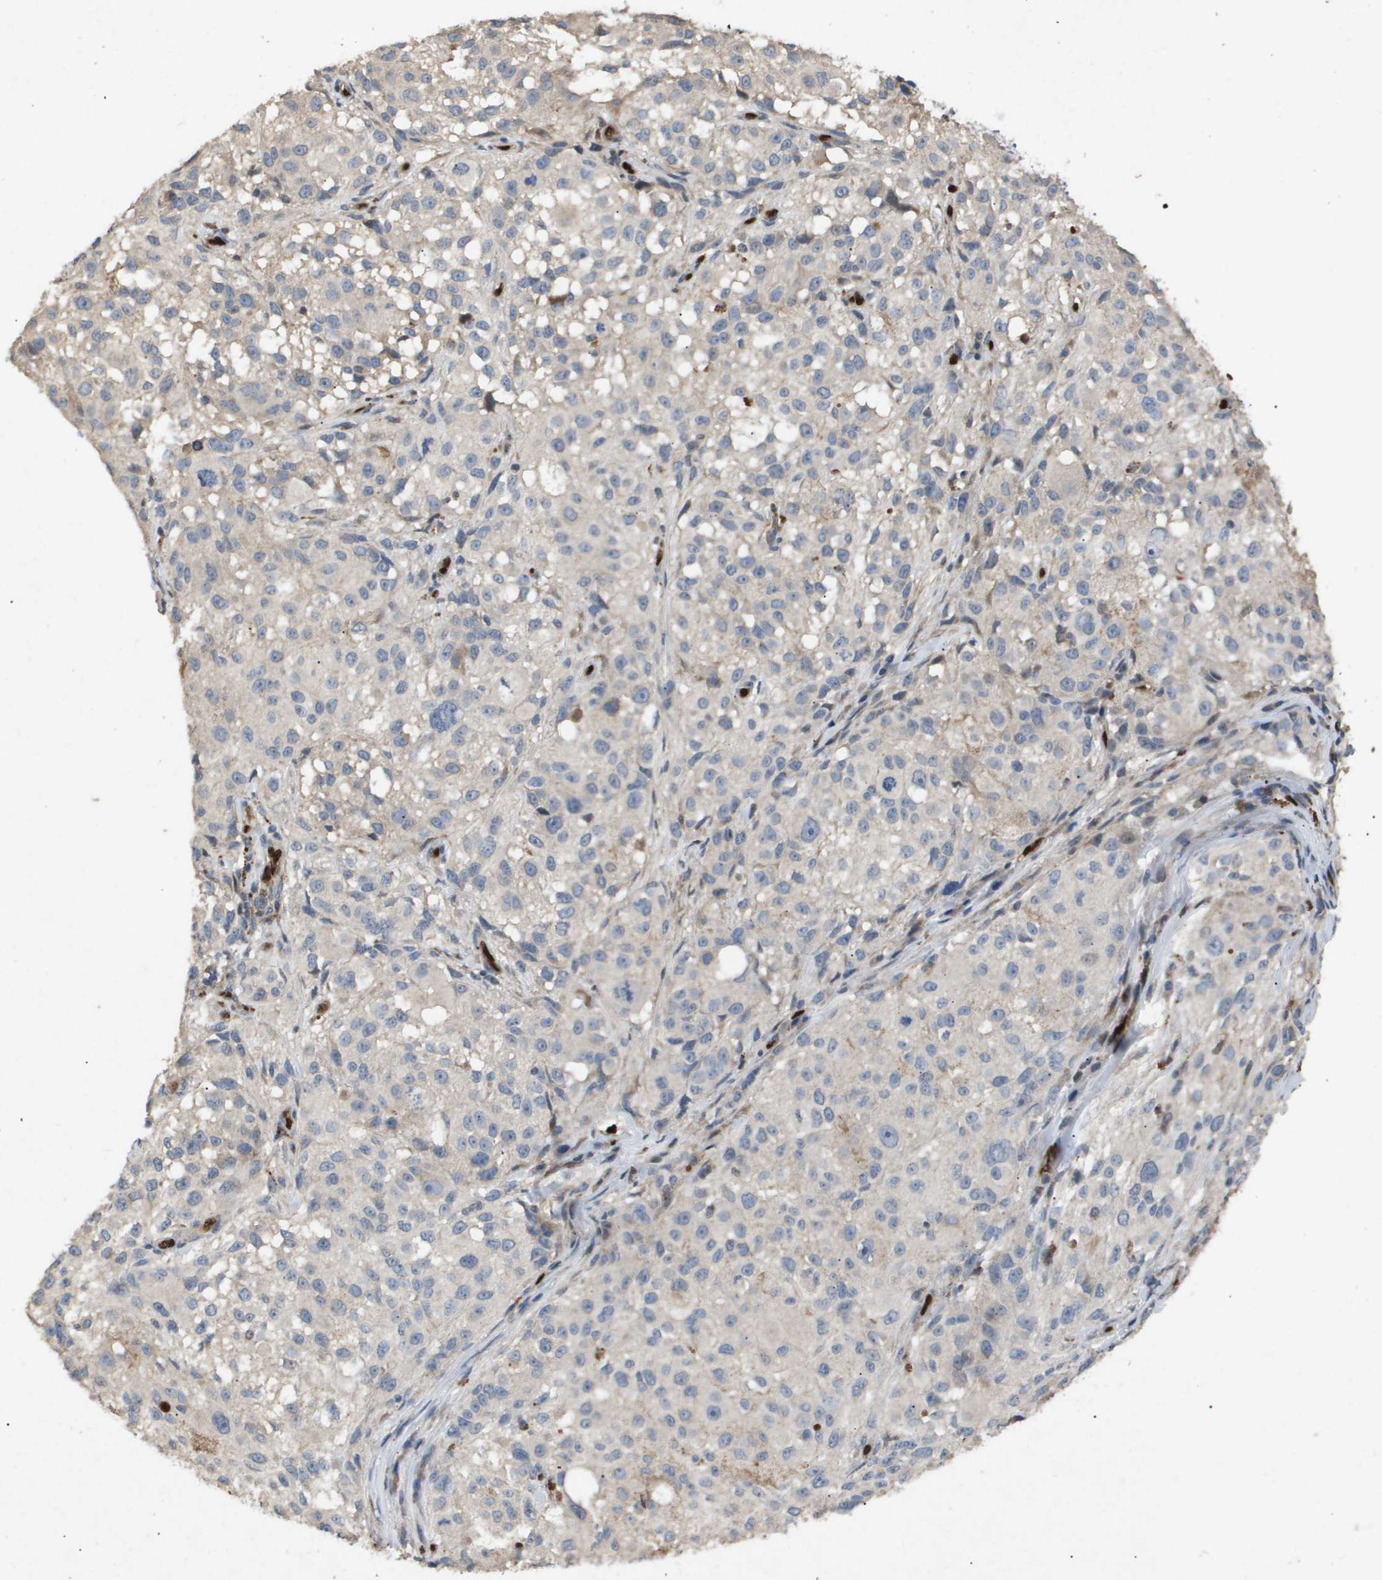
{"staining": {"intensity": "negative", "quantity": "none", "location": "none"}, "tissue": "melanoma", "cell_type": "Tumor cells", "image_type": "cancer", "snomed": [{"axis": "morphology", "description": "Necrosis, NOS"}, {"axis": "morphology", "description": "Malignant melanoma, NOS"}, {"axis": "topography", "description": "Skin"}], "caption": "Human melanoma stained for a protein using IHC reveals no expression in tumor cells.", "gene": "ERG", "patient": {"sex": "female", "age": 87}}